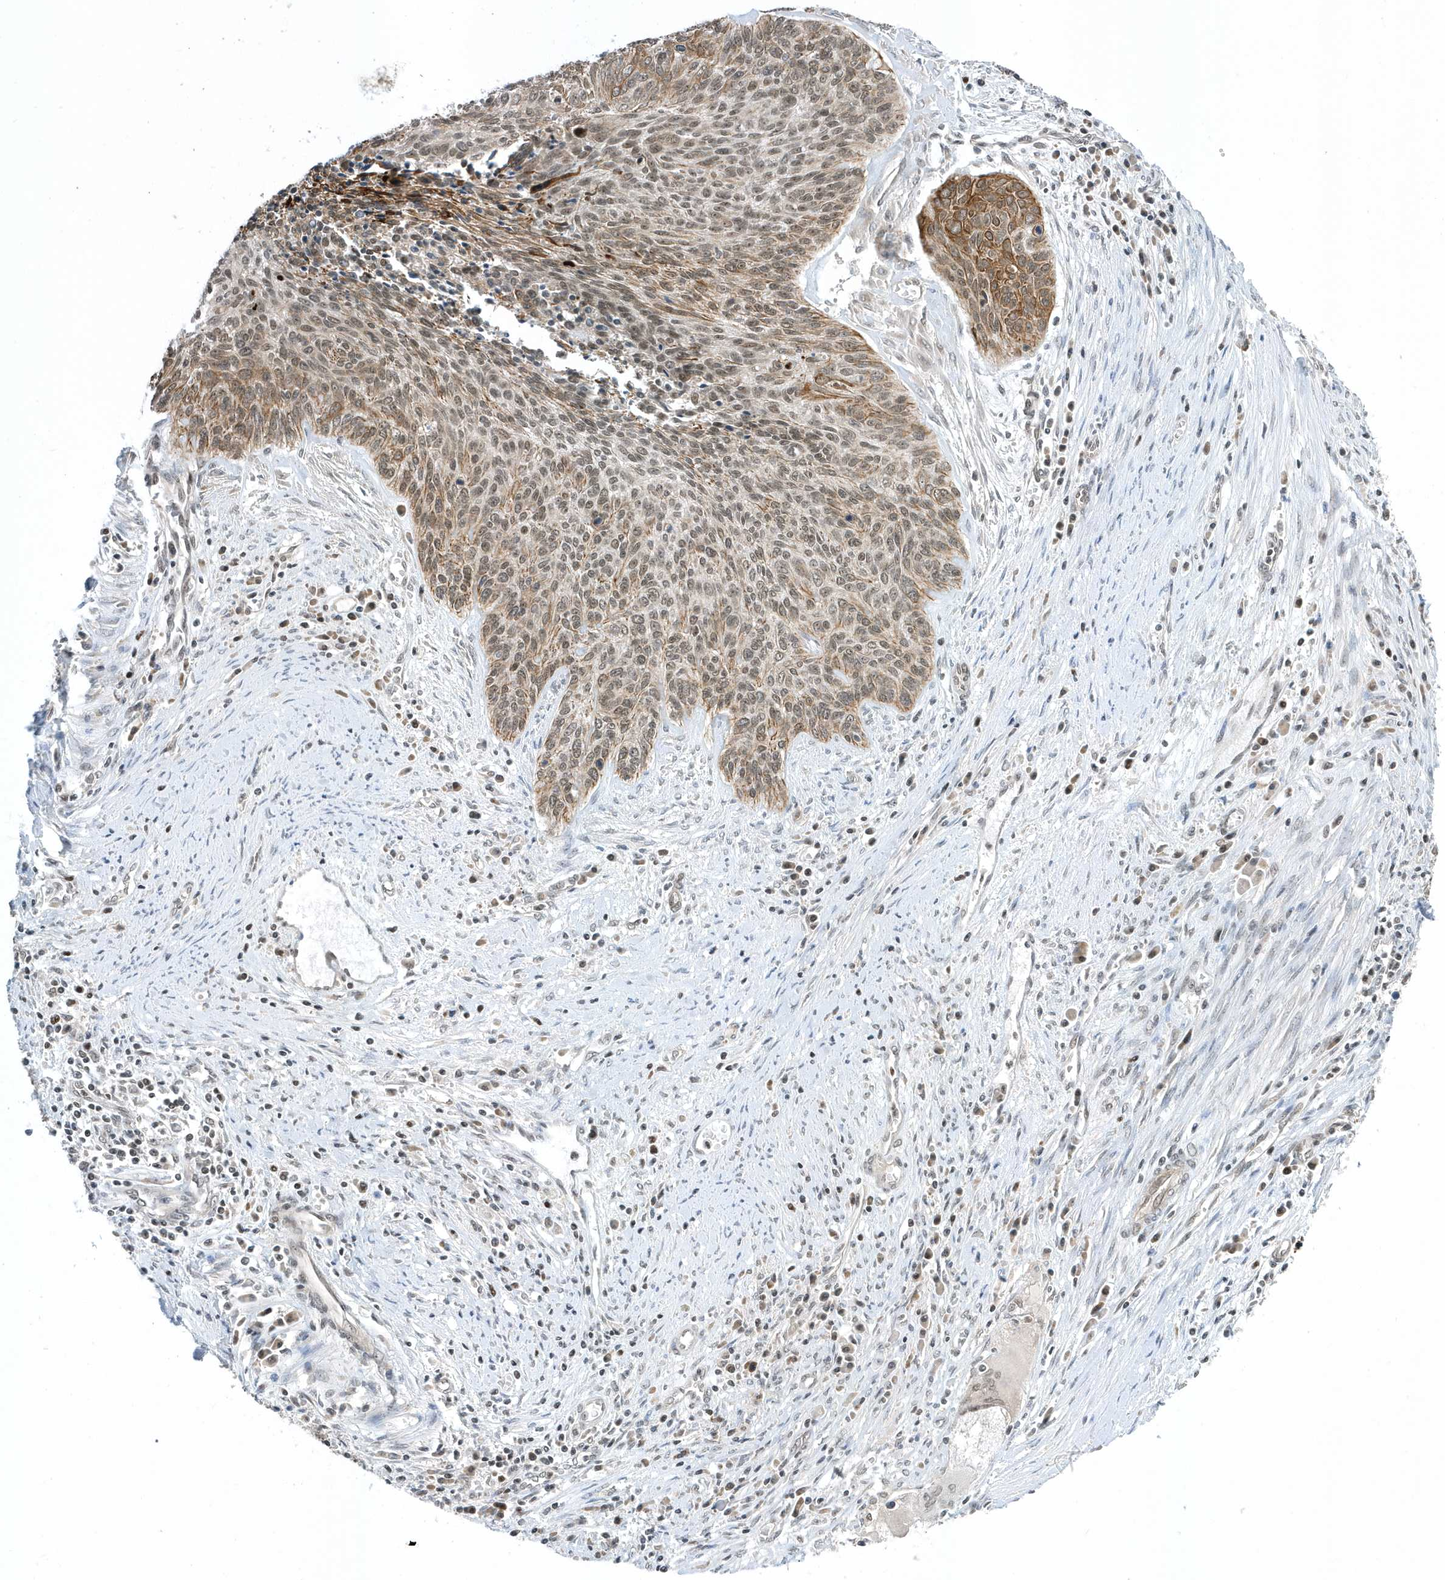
{"staining": {"intensity": "moderate", "quantity": "25%-75%", "location": "cytoplasmic/membranous,nuclear"}, "tissue": "cervical cancer", "cell_type": "Tumor cells", "image_type": "cancer", "snomed": [{"axis": "morphology", "description": "Squamous cell carcinoma, NOS"}, {"axis": "topography", "description": "Cervix"}], "caption": "Immunohistochemistry (IHC) image of cervical cancer (squamous cell carcinoma) stained for a protein (brown), which displays medium levels of moderate cytoplasmic/membranous and nuclear staining in approximately 25%-75% of tumor cells.", "gene": "ZNF740", "patient": {"sex": "female", "age": 55}}